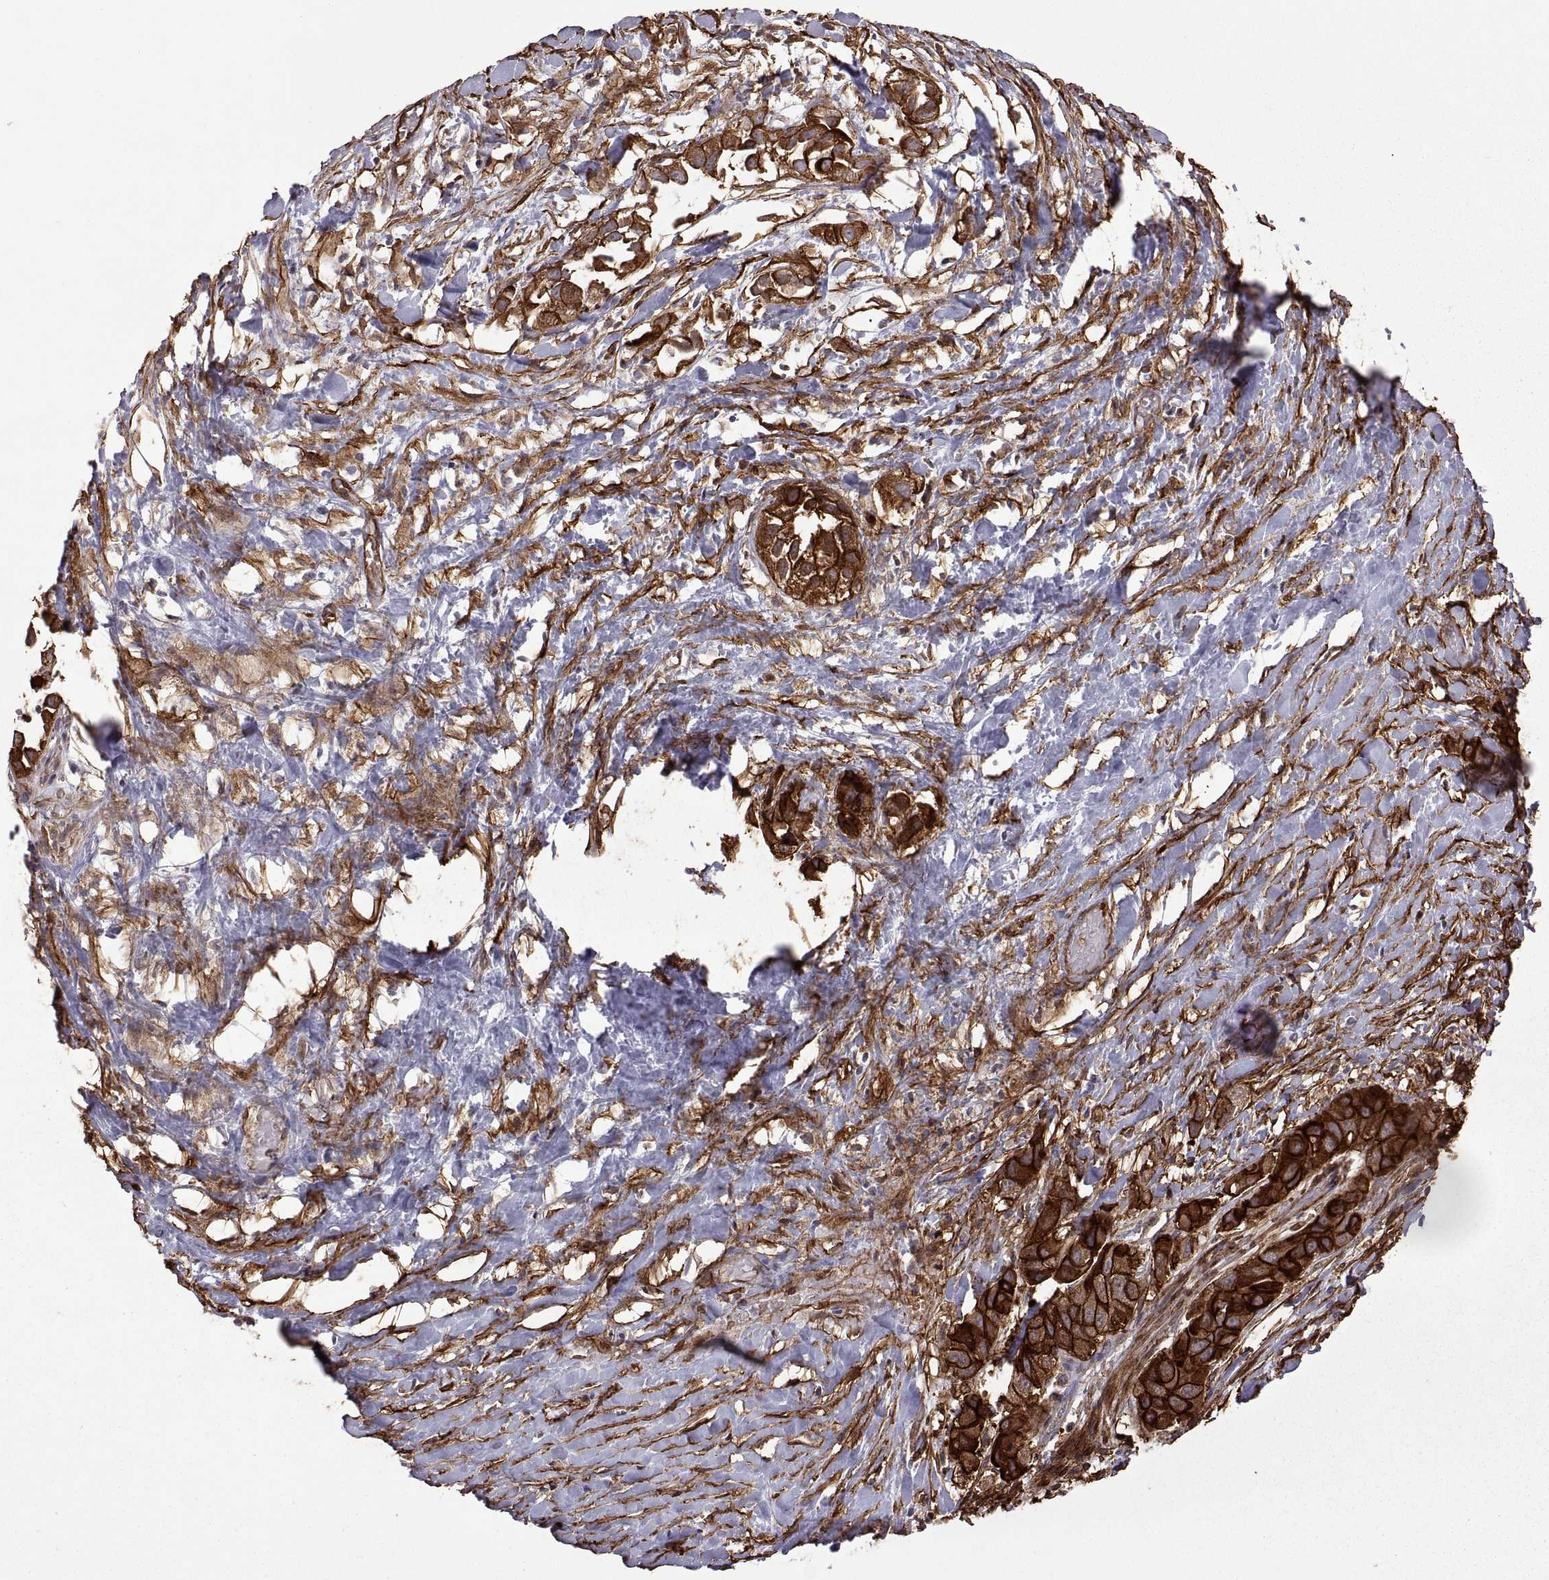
{"staining": {"intensity": "strong", "quantity": ">75%", "location": "cytoplasmic/membranous"}, "tissue": "liver cancer", "cell_type": "Tumor cells", "image_type": "cancer", "snomed": [{"axis": "morphology", "description": "Cholangiocarcinoma"}, {"axis": "topography", "description": "Liver"}], "caption": "Strong cytoplasmic/membranous protein staining is identified in about >75% of tumor cells in liver cancer (cholangiocarcinoma).", "gene": "S100A10", "patient": {"sex": "female", "age": 52}}